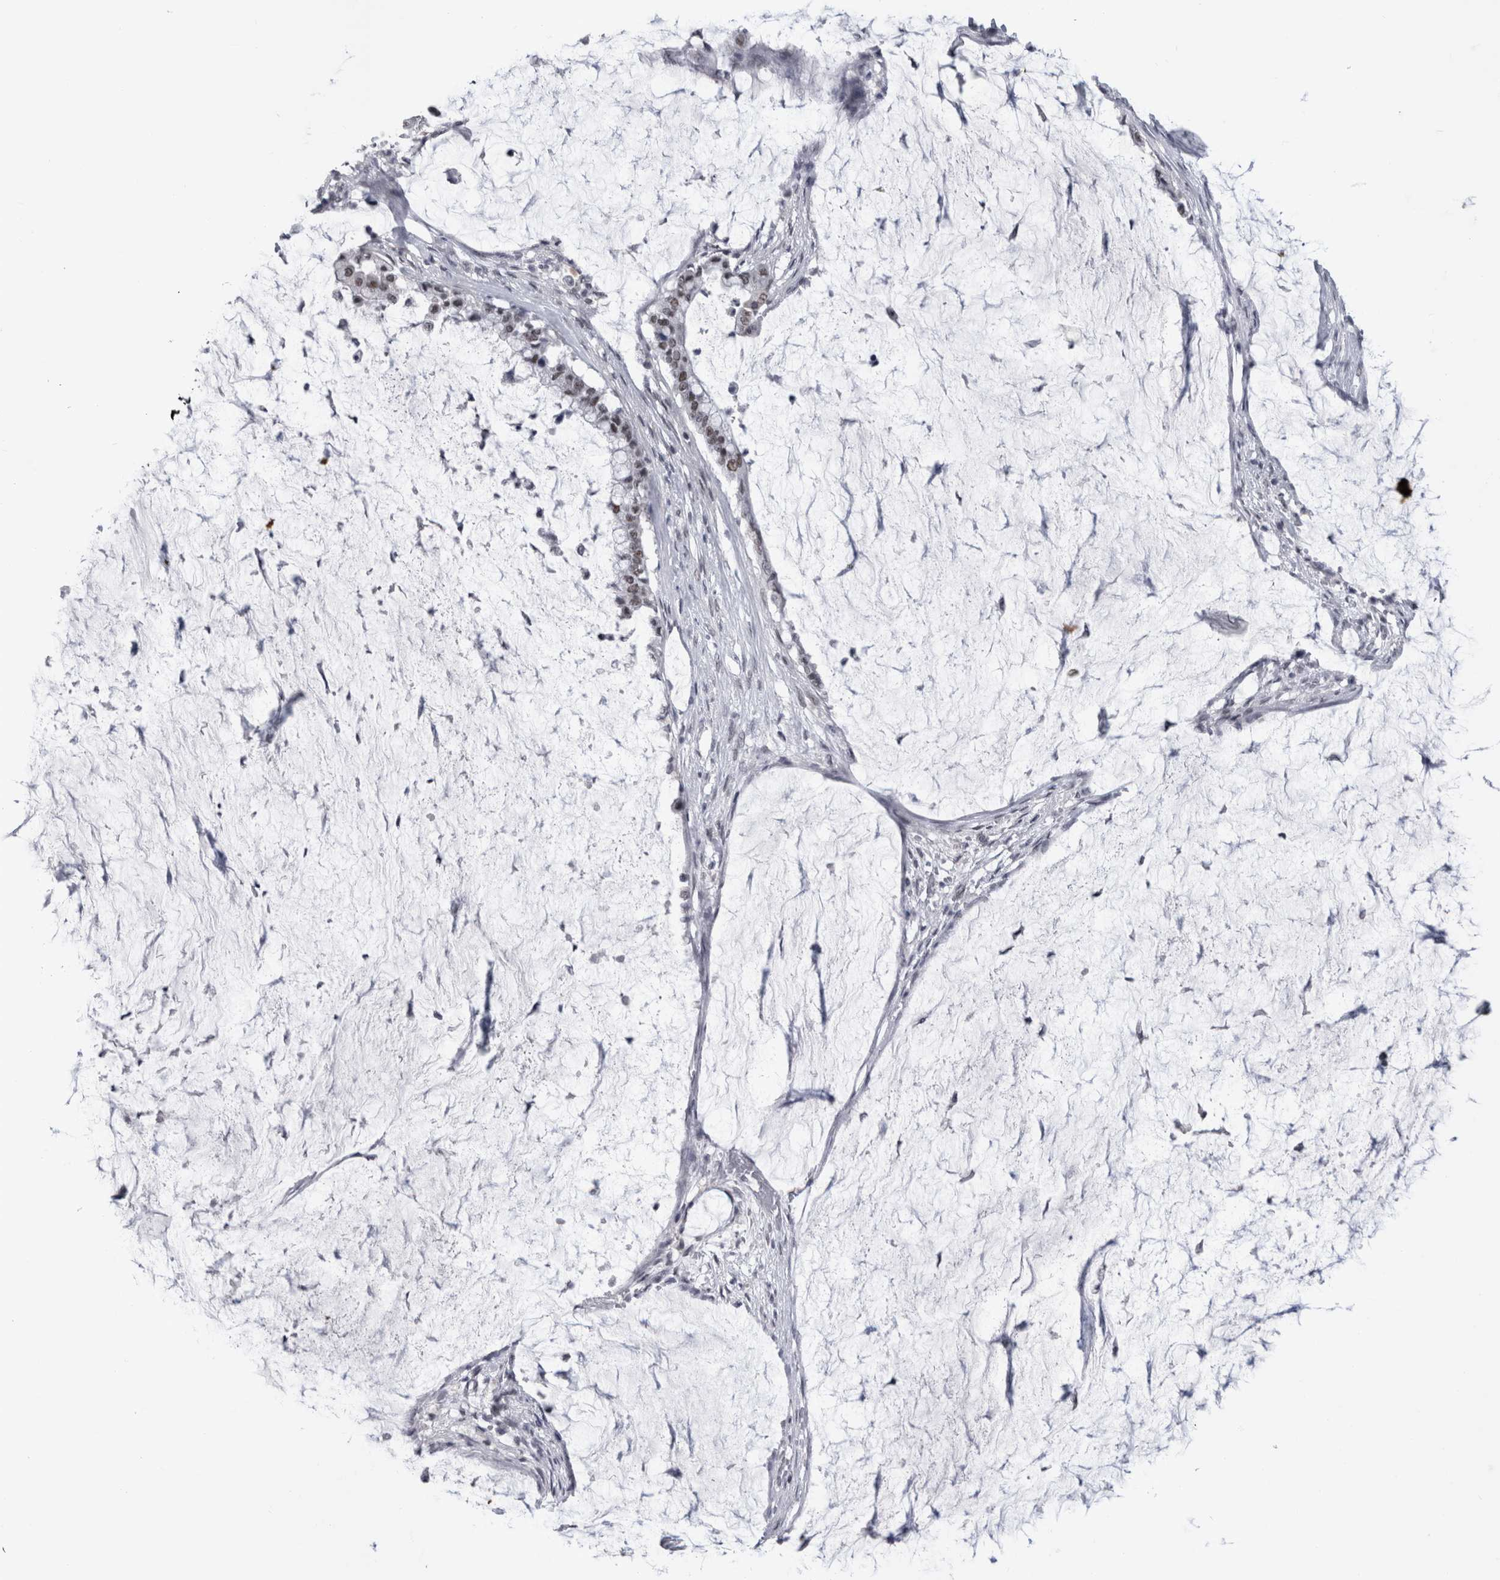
{"staining": {"intensity": "weak", "quantity": "<25%", "location": "nuclear"}, "tissue": "pancreatic cancer", "cell_type": "Tumor cells", "image_type": "cancer", "snomed": [{"axis": "morphology", "description": "Adenocarcinoma, NOS"}, {"axis": "topography", "description": "Pancreas"}], "caption": "Immunohistochemistry (IHC) micrograph of pancreatic cancer (adenocarcinoma) stained for a protein (brown), which shows no staining in tumor cells. (Brightfield microscopy of DAB immunohistochemistry (IHC) at high magnification).", "gene": "ARID4B", "patient": {"sex": "male", "age": 41}}